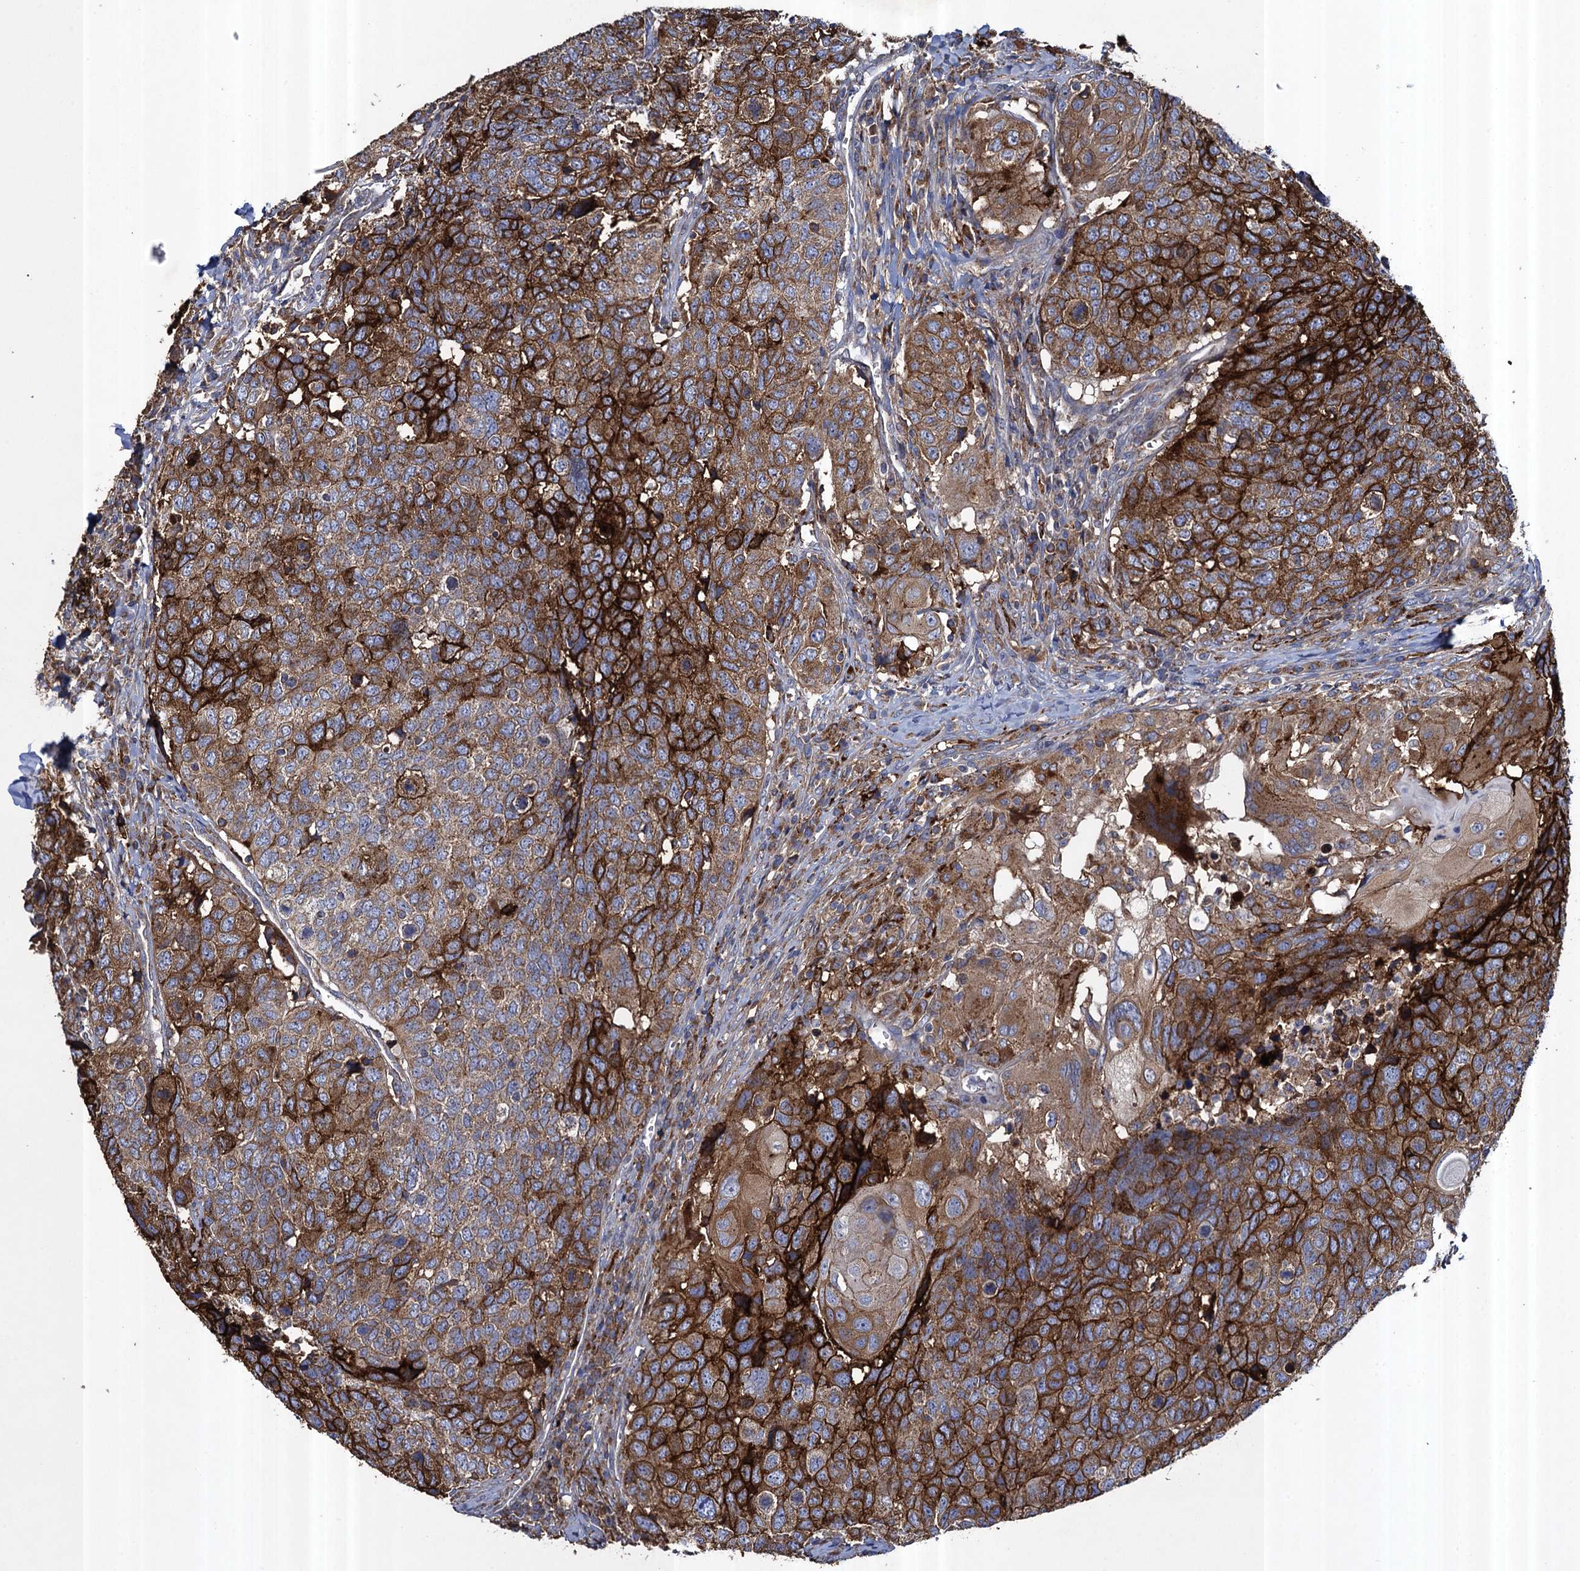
{"staining": {"intensity": "strong", "quantity": ">75%", "location": "cytoplasmic/membranous"}, "tissue": "head and neck cancer", "cell_type": "Tumor cells", "image_type": "cancer", "snomed": [{"axis": "morphology", "description": "Squamous cell carcinoma, NOS"}, {"axis": "topography", "description": "Head-Neck"}], "caption": "A brown stain highlights strong cytoplasmic/membranous positivity of a protein in human head and neck cancer tumor cells.", "gene": "TXNDC11", "patient": {"sex": "male", "age": 66}}